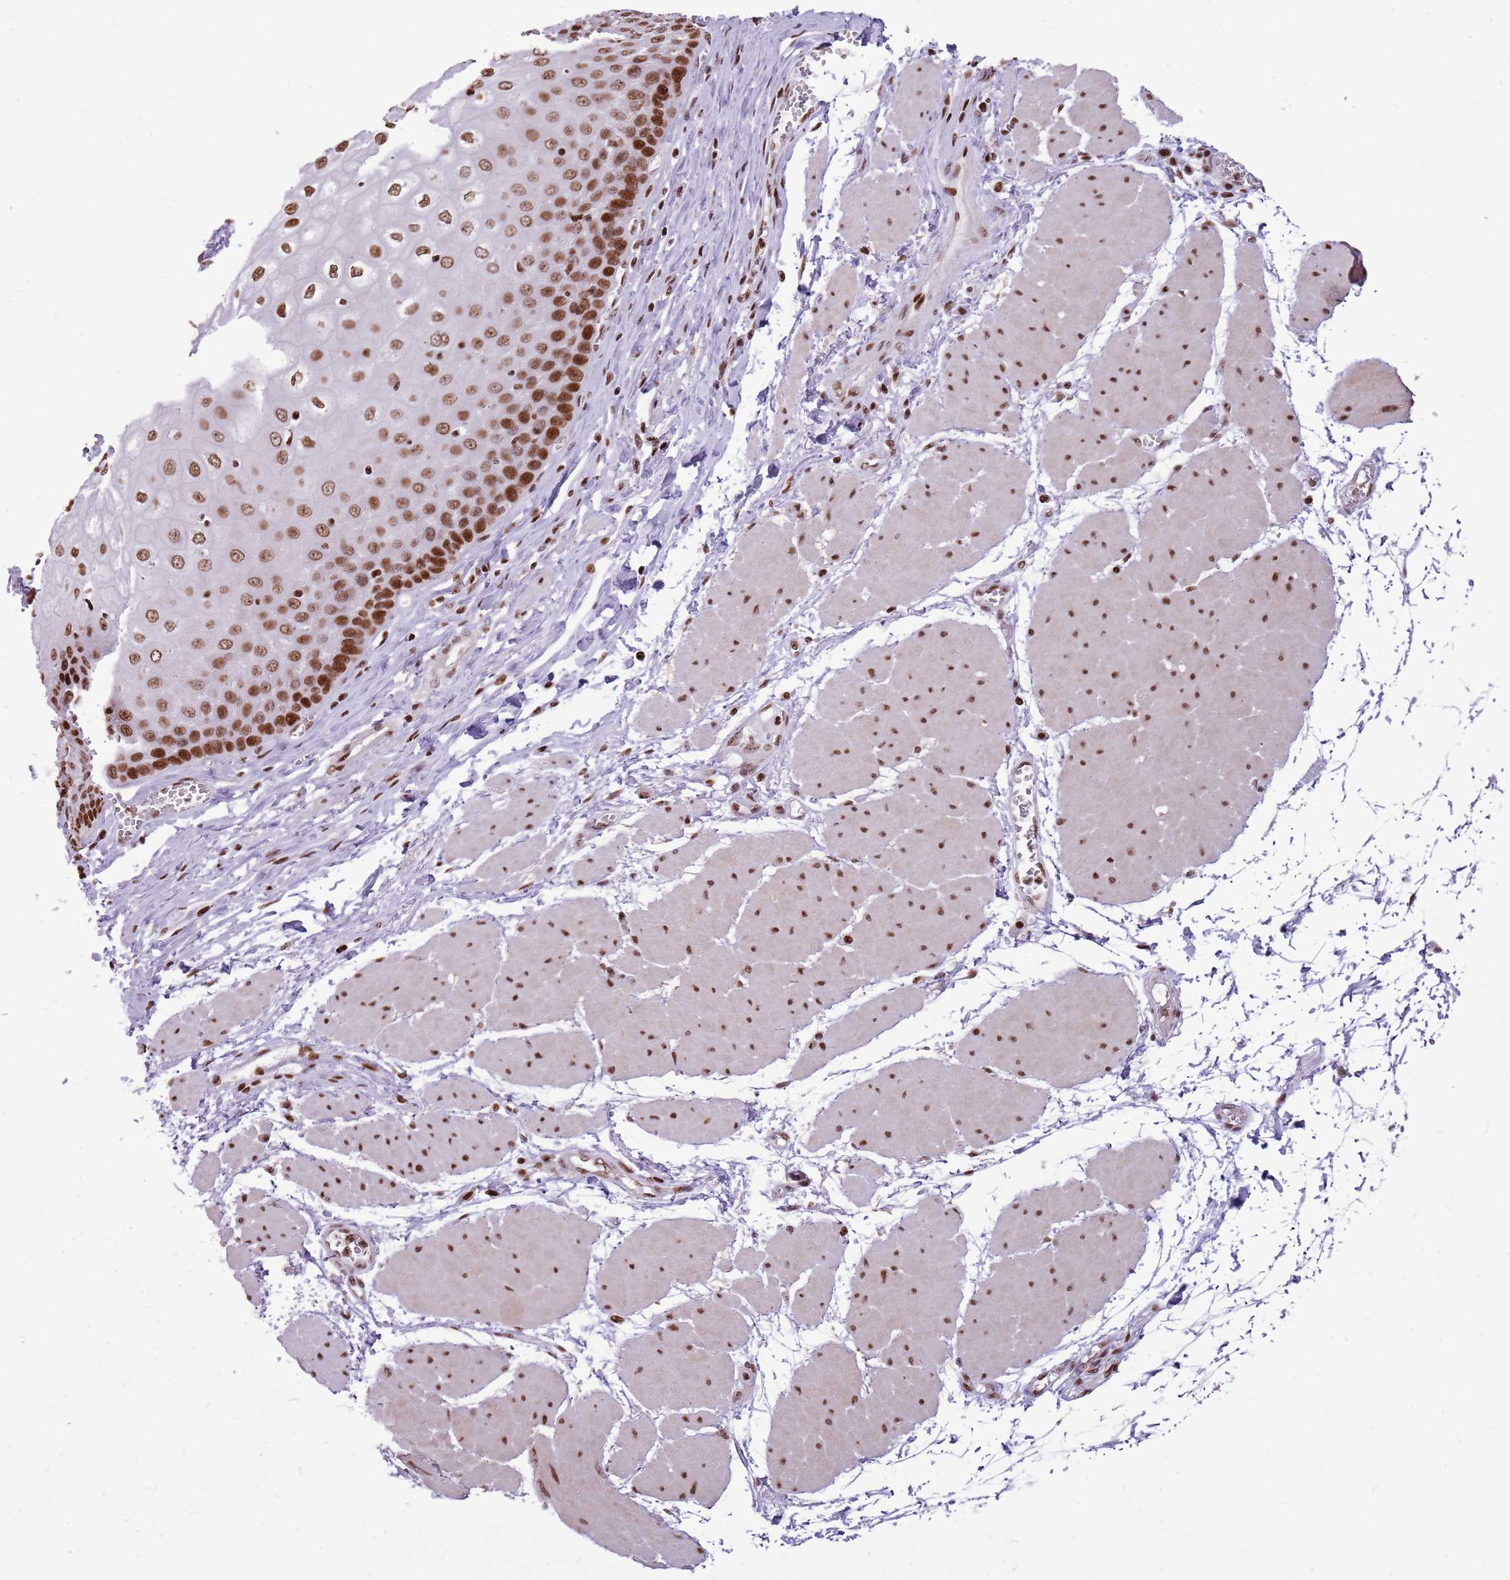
{"staining": {"intensity": "strong", "quantity": ">75%", "location": "nuclear"}, "tissue": "esophagus", "cell_type": "Squamous epithelial cells", "image_type": "normal", "snomed": [{"axis": "morphology", "description": "Normal tissue, NOS"}, {"axis": "topography", "description": "Esophagus"}], "caption": "An image of human esophagus stained for a protein displays strong nuclear brown staining in squamous epithelial cells. The staining was performed using DAB to visualize the protein expression in brown, while the nuclei were stained in blue with hematoxylin (Magnification: 20x).", "gene": "WASHC4", "patient": {"sex": "male", "age": 60}}